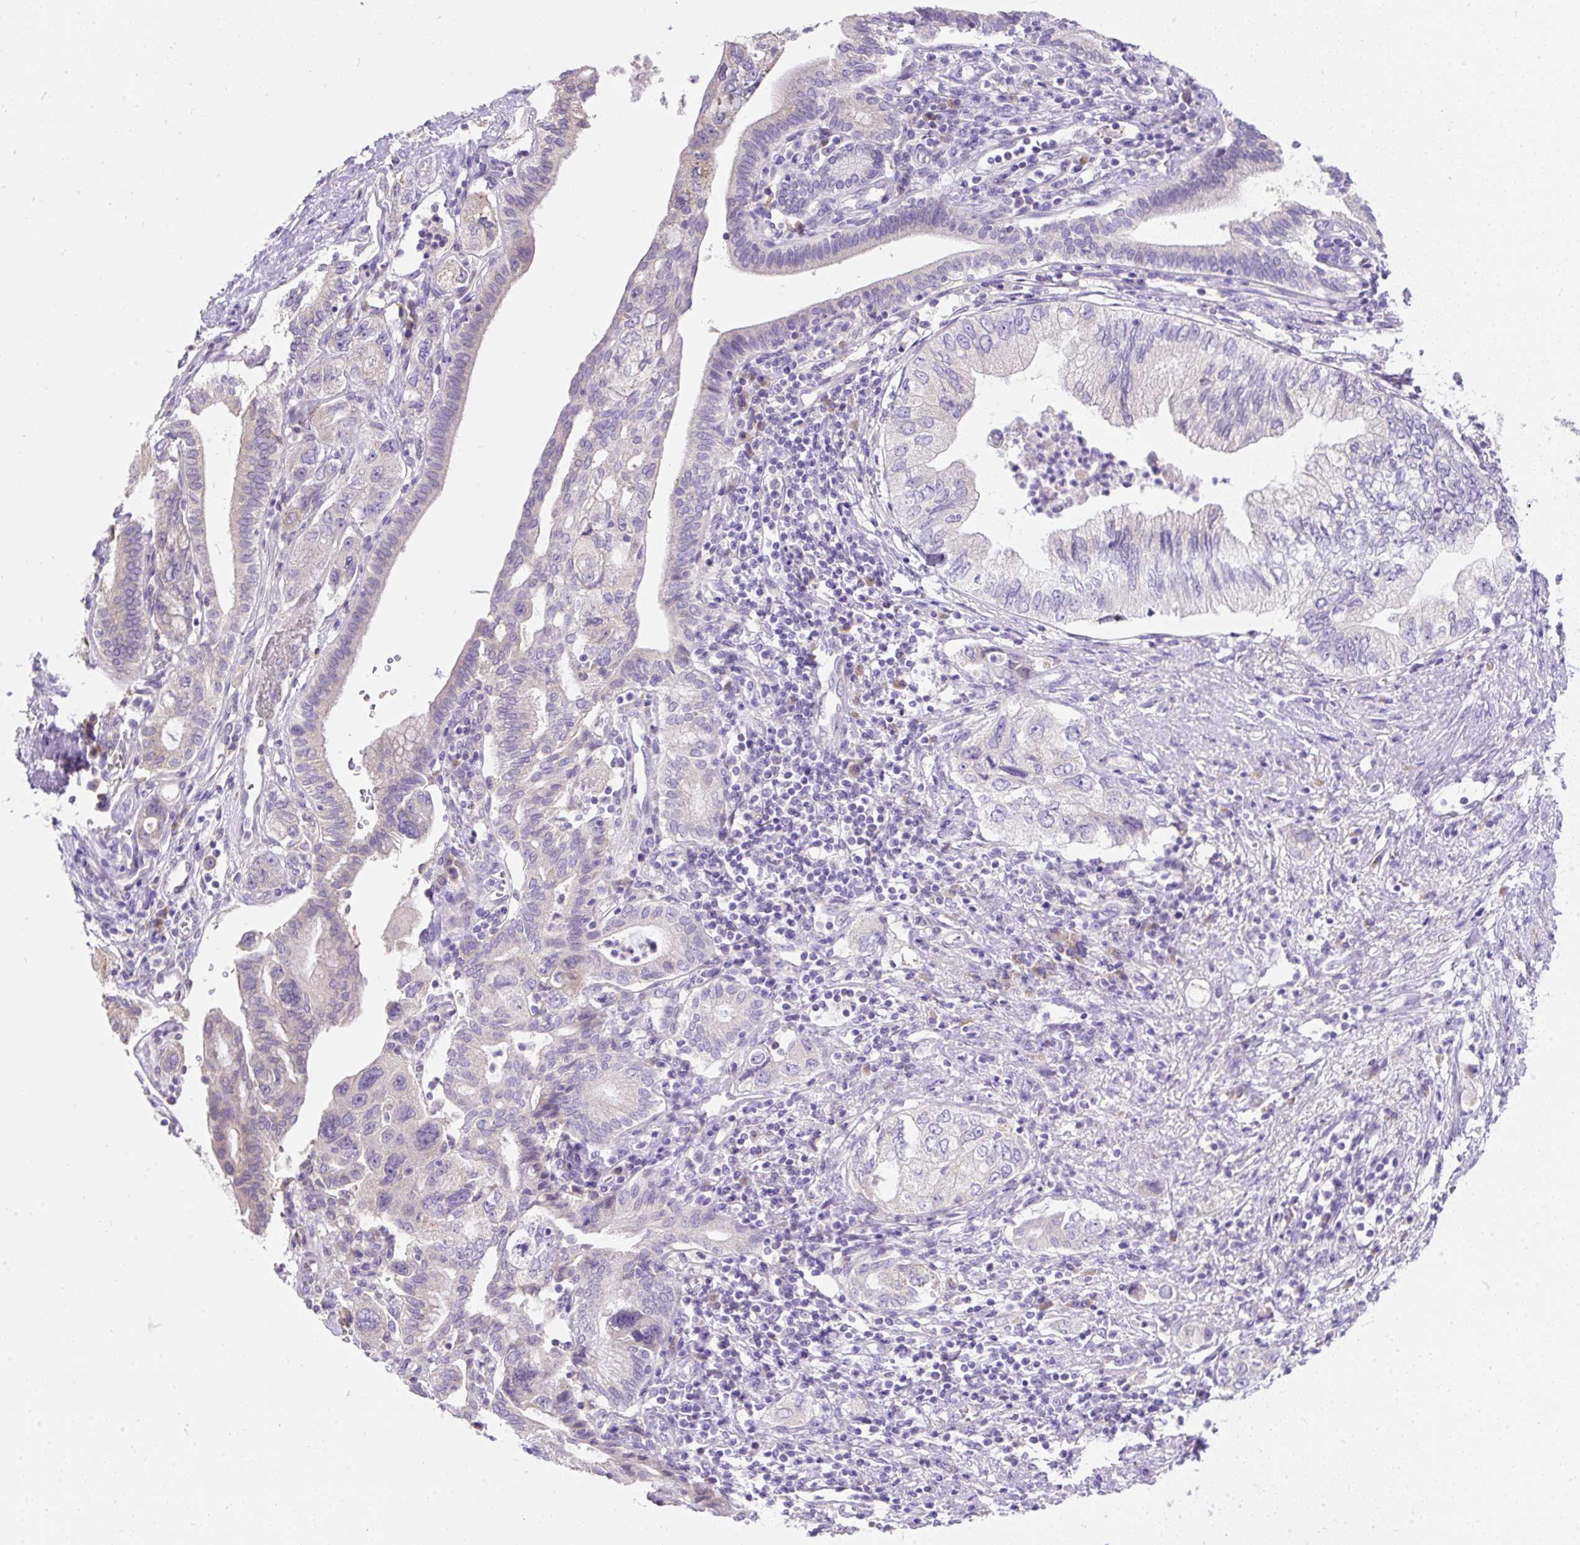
{"staining": {"intensity": "negative", "quantity": "none", "location": "none"}, "tissue": "pancreatic cancer", "cell_type": "Tumor cells", "image_type": "cancer", "snomed": [{"axis": "morphology", "description": "Adenocarcinoma, NOS"}, {"axis": "topography", "description": "Pancreas"}], "caption": "Histopathology image shows no protein positivity in tumor cells of pancreatic adenocarcinoma tissue.", "gene": "SUSD5", "patient": {"sex": "female", "age": 73}}